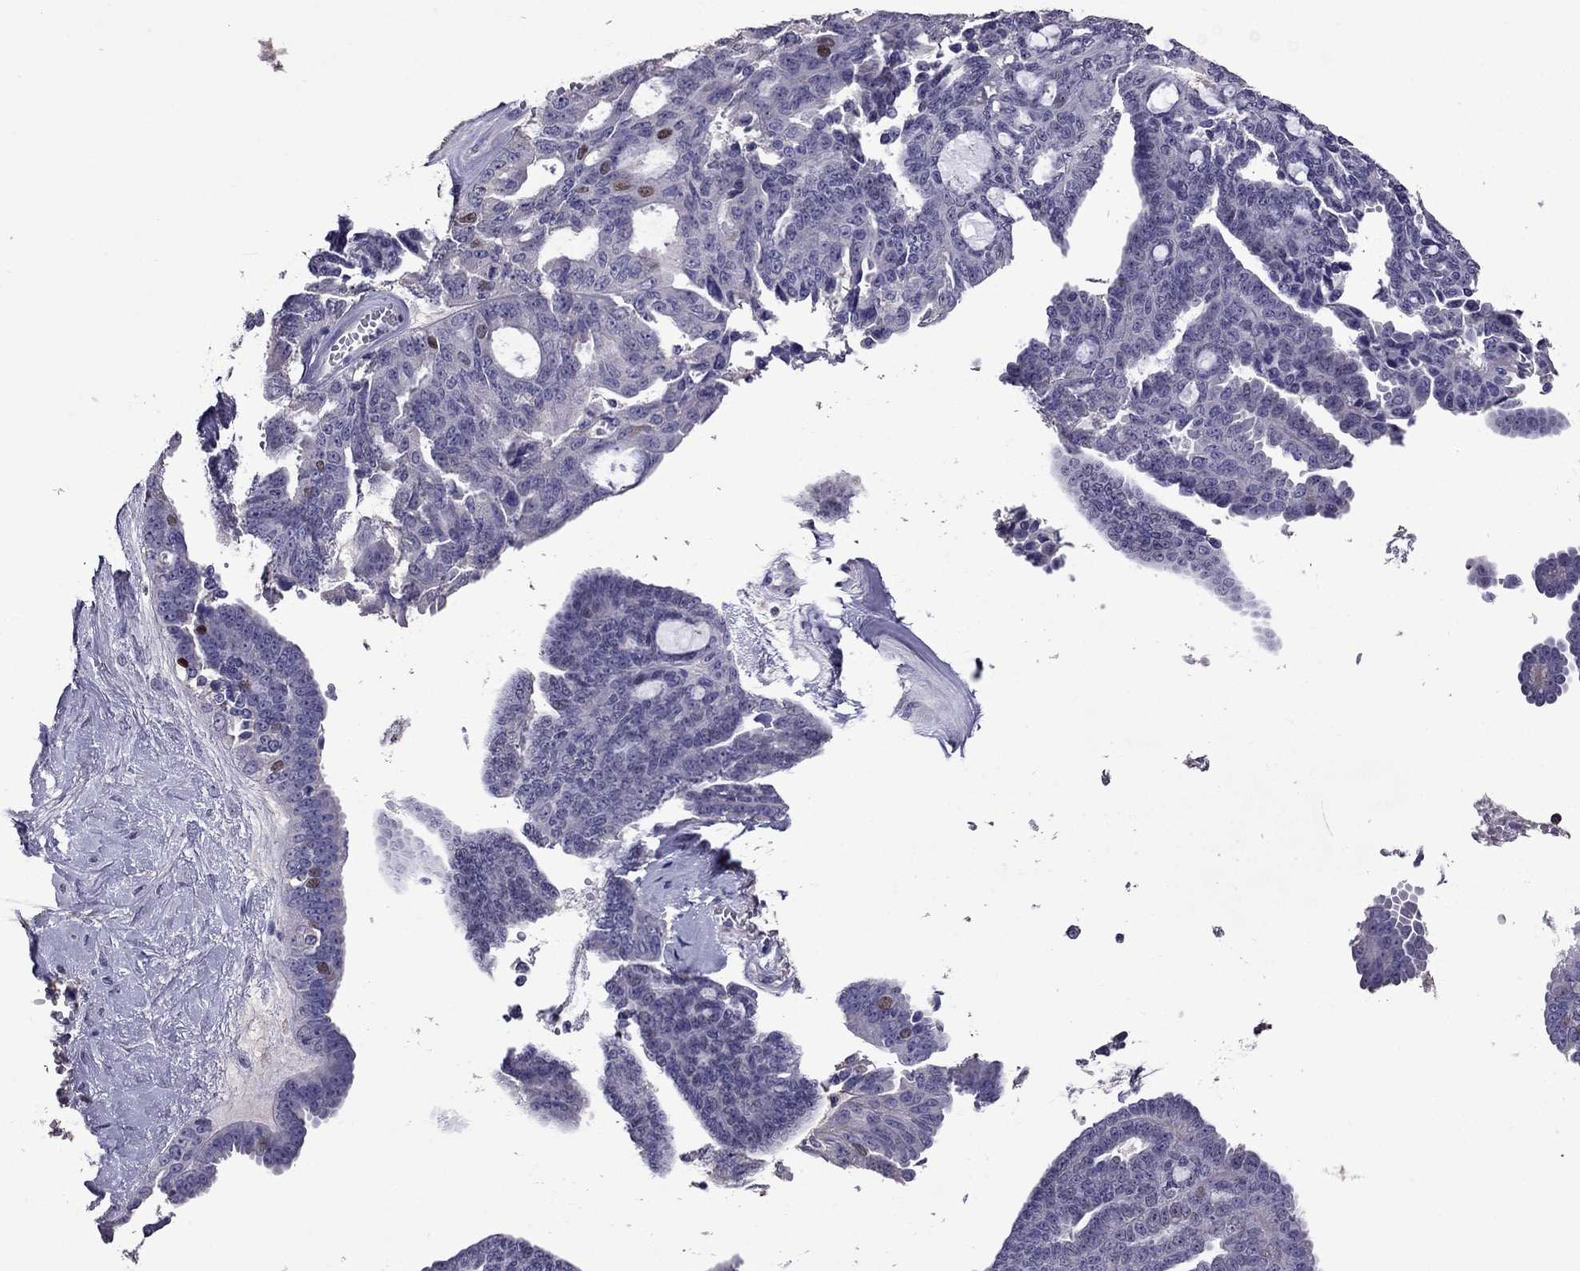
{"staining": {"intensity": "moderate", "quantity": "<25%", "location": "nuclear"}, "tissue": "ovarian cancer", "cell_type": "Tumor cells", "image_type": "cancer", "snomed": [{"axis": "morphology", "description": "Cystadenocarcinoma, serous, NOS"}, {"axis": "topography", "description": "Ovary"}], "caption": "Ovarian cancer (serous cystadenocarcinoma) was stained to show a protein in brown. There is low levels of moderate nuclear positivity in approximately <25% of tumor cells. (Brightfield microscopy of DAB IHC at high magnification).", "gene": "NKX3-1", "patient": {"sex": "female", "age": 71}}